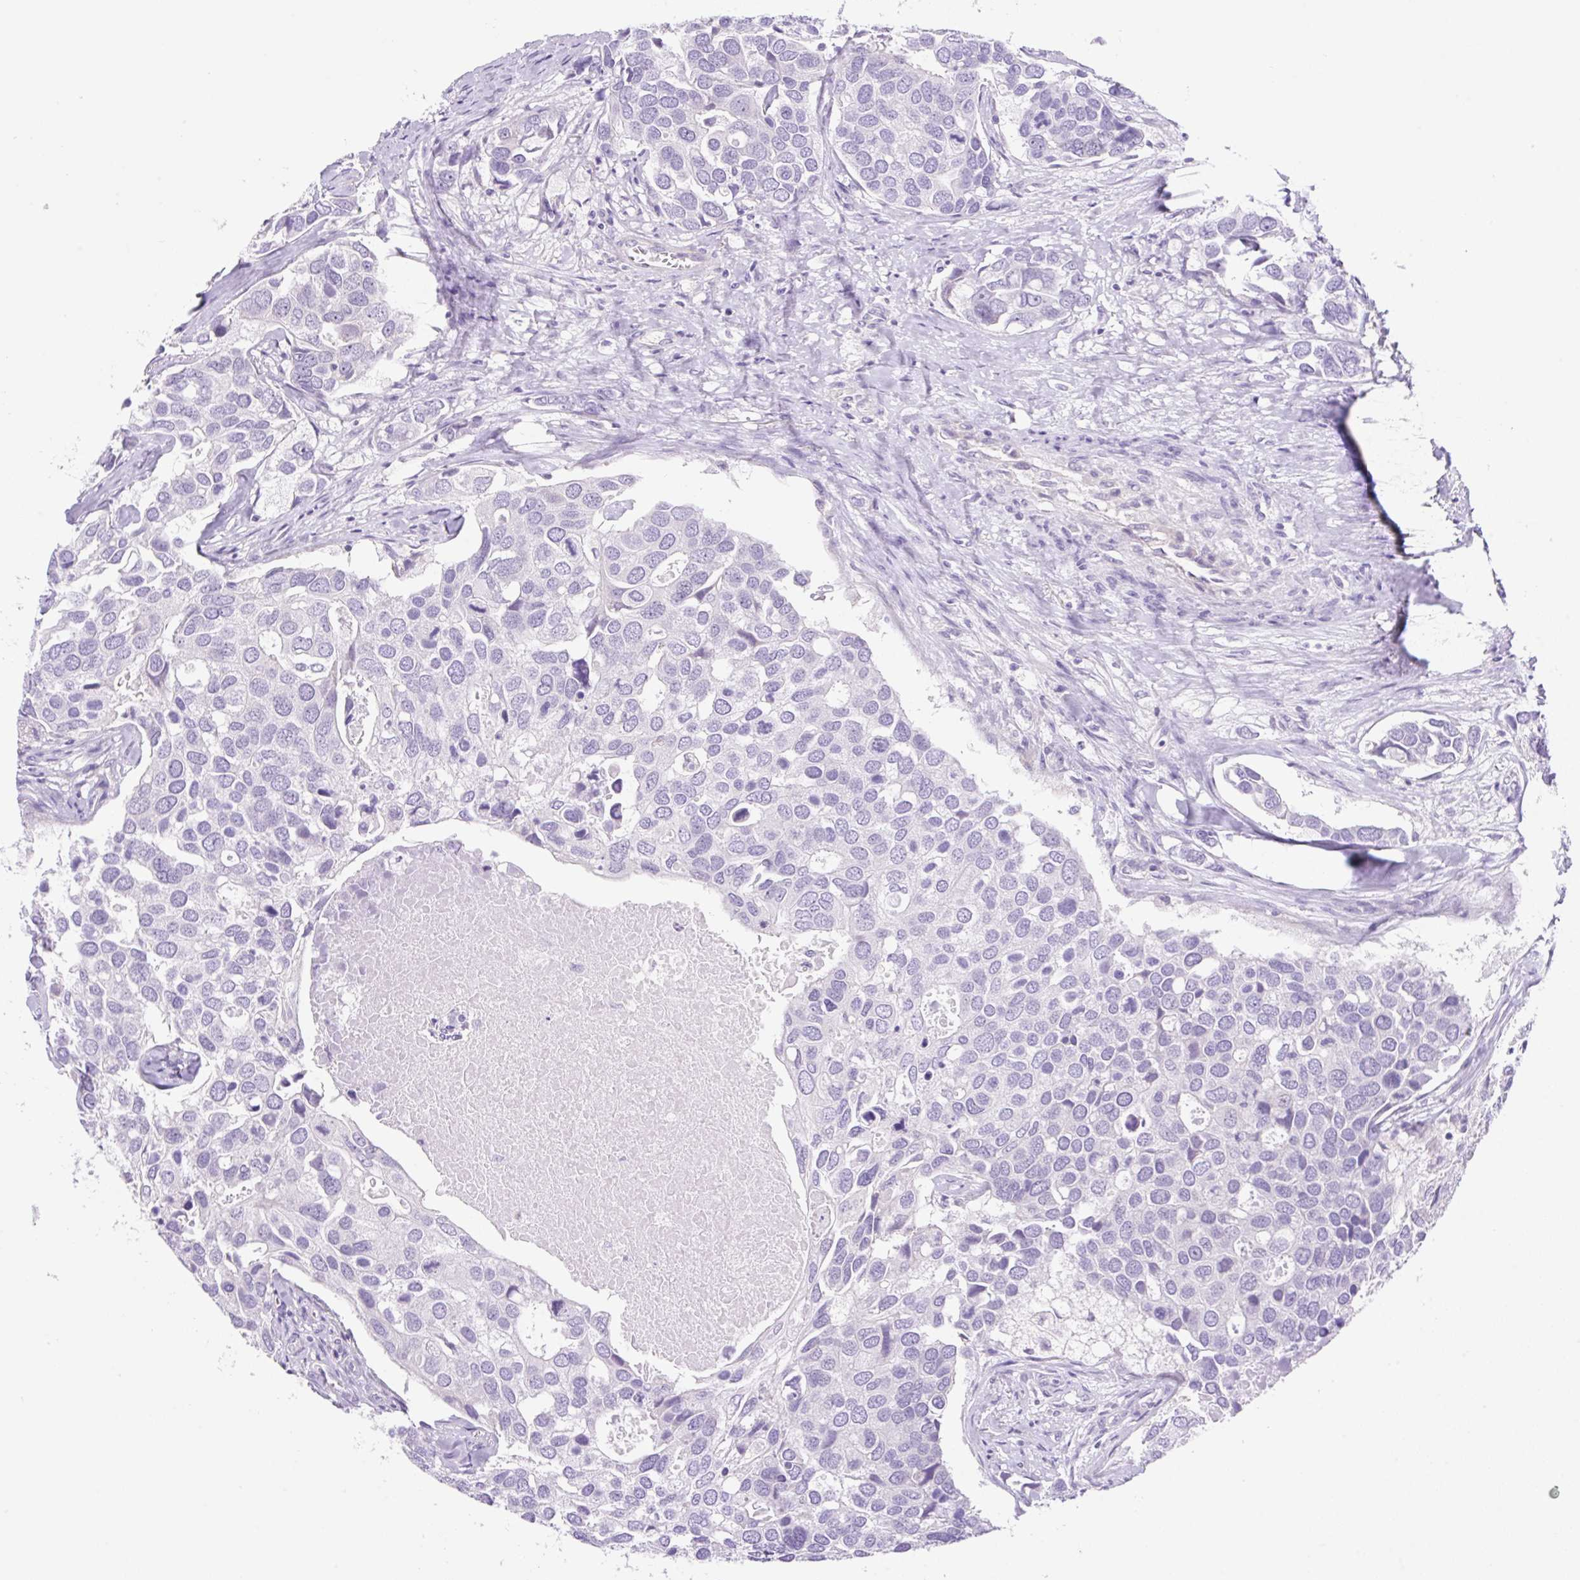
{"staining": {"intensity": "negative", "quantity": "none", "location": "none"}, "tissue": "breast cancer", "cell_type": "Tumor cells", "image_type": "cancer", "snomed": [{"axis": "morphology", "description": "Duct carcinoma"}, {"axis": "topography", "description": "Breast"}], "caption": "High power microscopy histopathology image of an IHC image of breast infiltrating ductal carcinoma, revealing no significant staining in tumor cells. Brightfield microscopy of immunohistochemistry stained with DAB (3,3'-diaminobenzidine) (brown) and hematoxylin (blue), captured at high magnification.", "gene": "CAMK2B", "patient": {"sex": "female", "age": 83}}